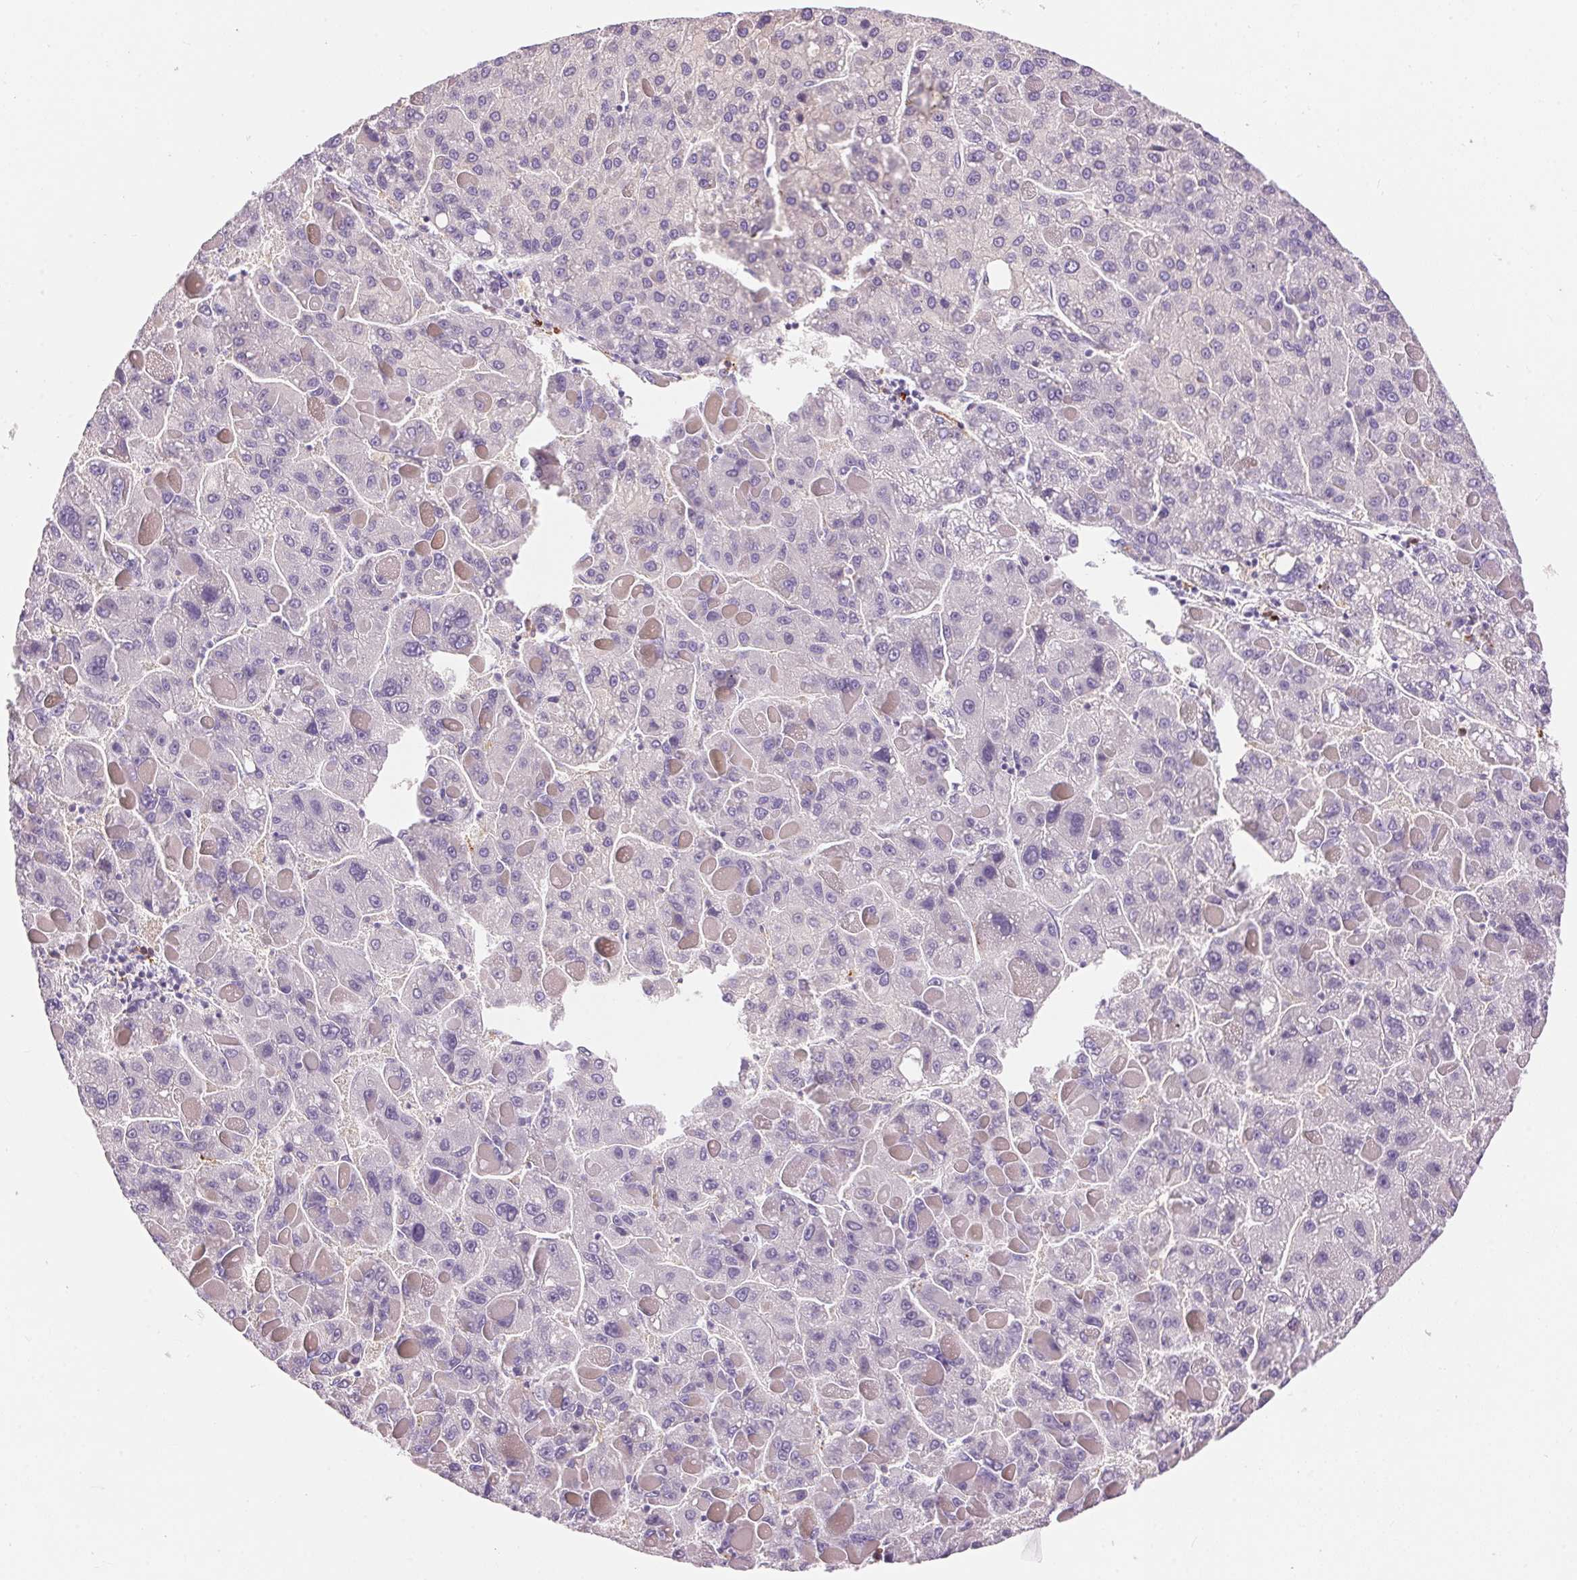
{"staining": {"intensity": "negative", "quantity": "none", "location": "none"}, "tissue": "liver cancer", "cell_type": "Tumor cells", "image_type": "cancer", "snomed": [{"axis": "morphology", "description": "Carcinoma, Hepatocellular, NOS"}, {"axis": "topography", "description": "Liver"}], "caption": "This image is of liver hepatocellular carcinoma stained with immunohistochemistry to label a protein in brown with the nuclei are counter-stained blue. There is no expression in tumor cells. Nuclei are stained in blue.", "gene": "PNLIPRP3", "patient": {"sex": "female", "age": 82}}